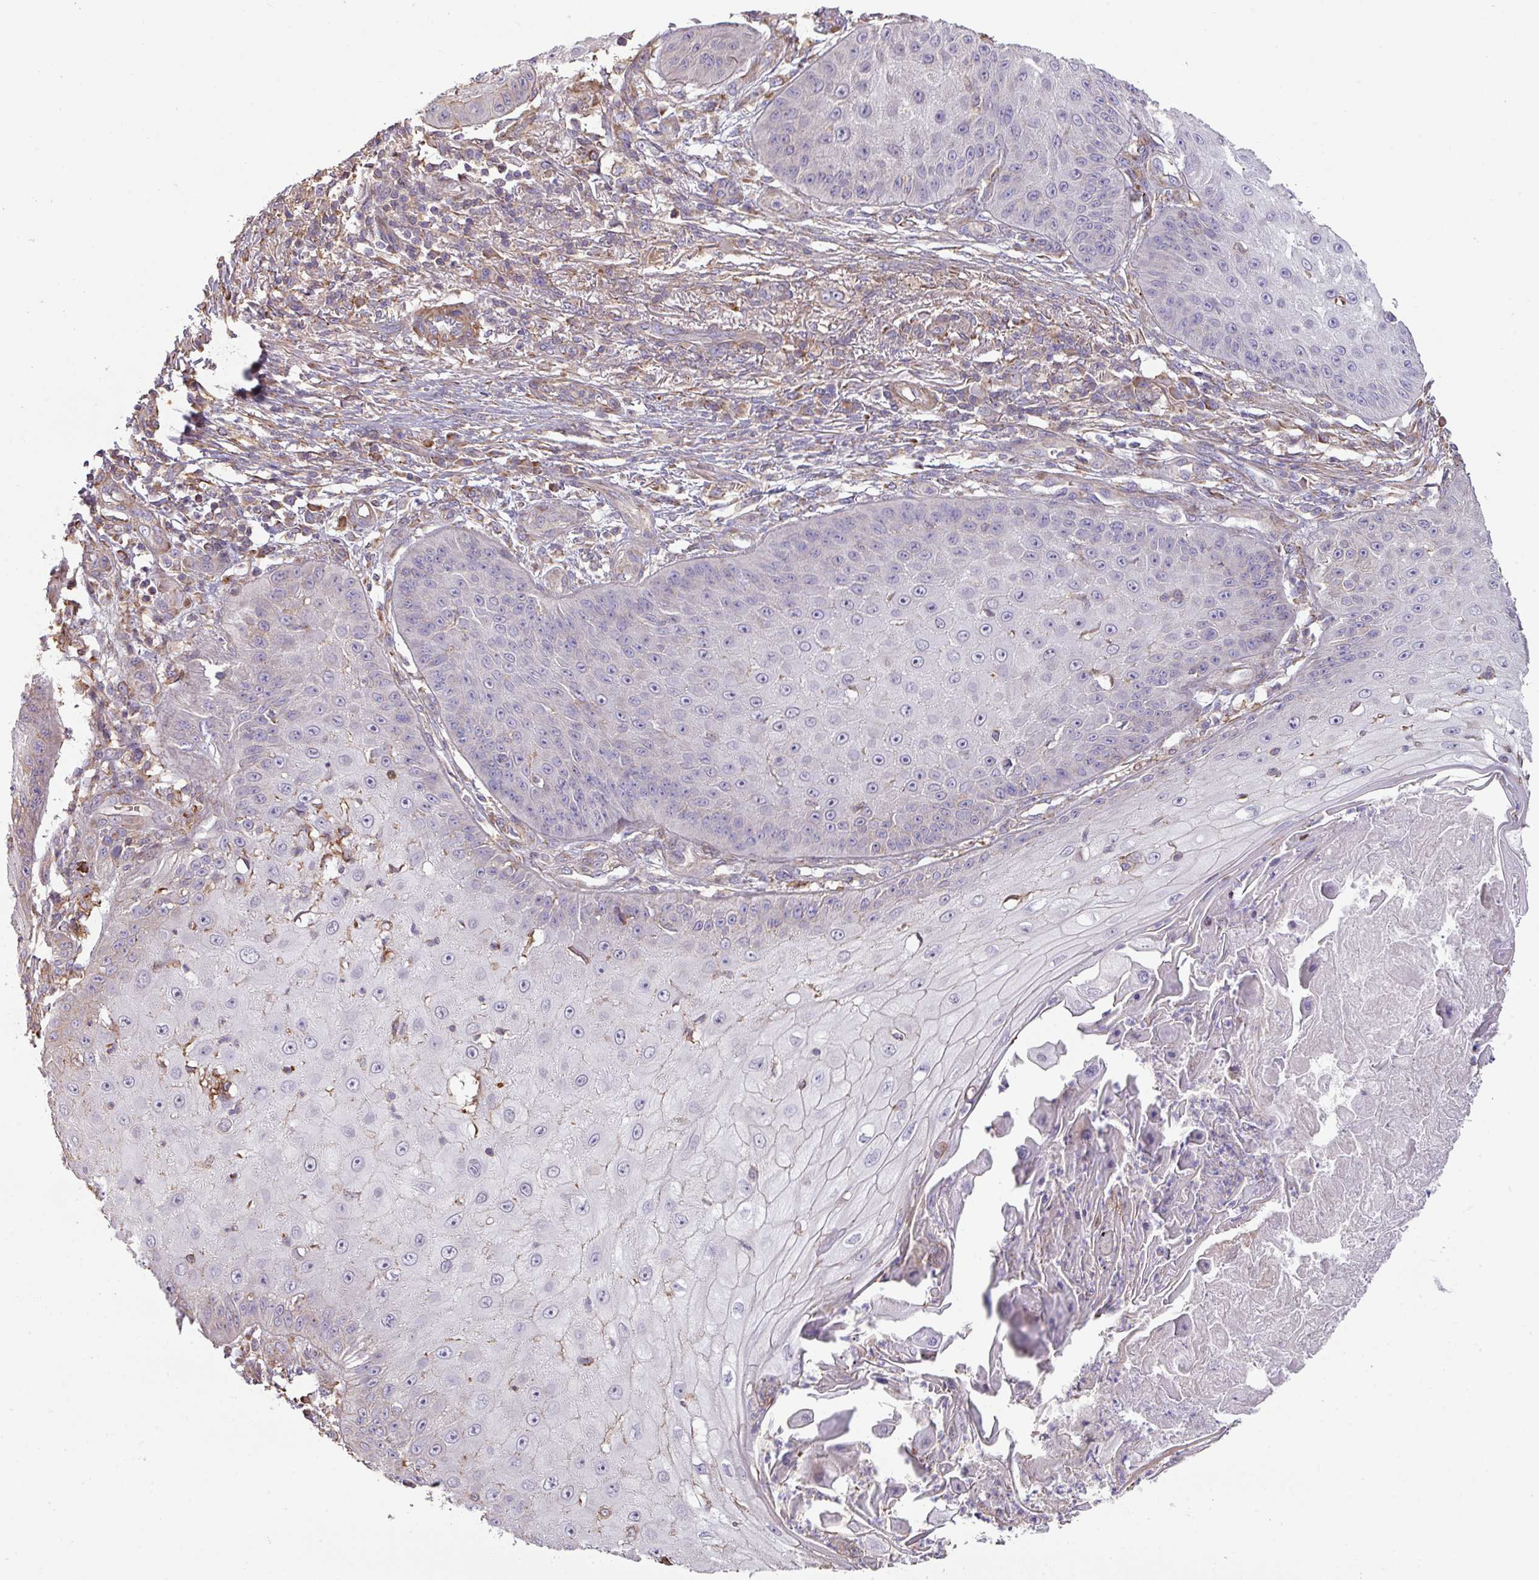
{"staining": {"intensity": "negative", "quantity": "none", "location": "none"}, "tissue": "skin cancer", "cell_type": "Tumor cells", "image_type": "cancer", "snomed": [{"axis": "morphology", "description": "Squamous cell carcinoma, NOS"}, {"axis": "topography", "description": "Skin"}], "caption": "This is an immunohistochemistry (IHC) photomicrograph of human skin cancer (squamous cell carcinoma). There is no expression in tumor cells.", "gene": "LRRC41", "patient": {"sex": "male", "age": 70}}